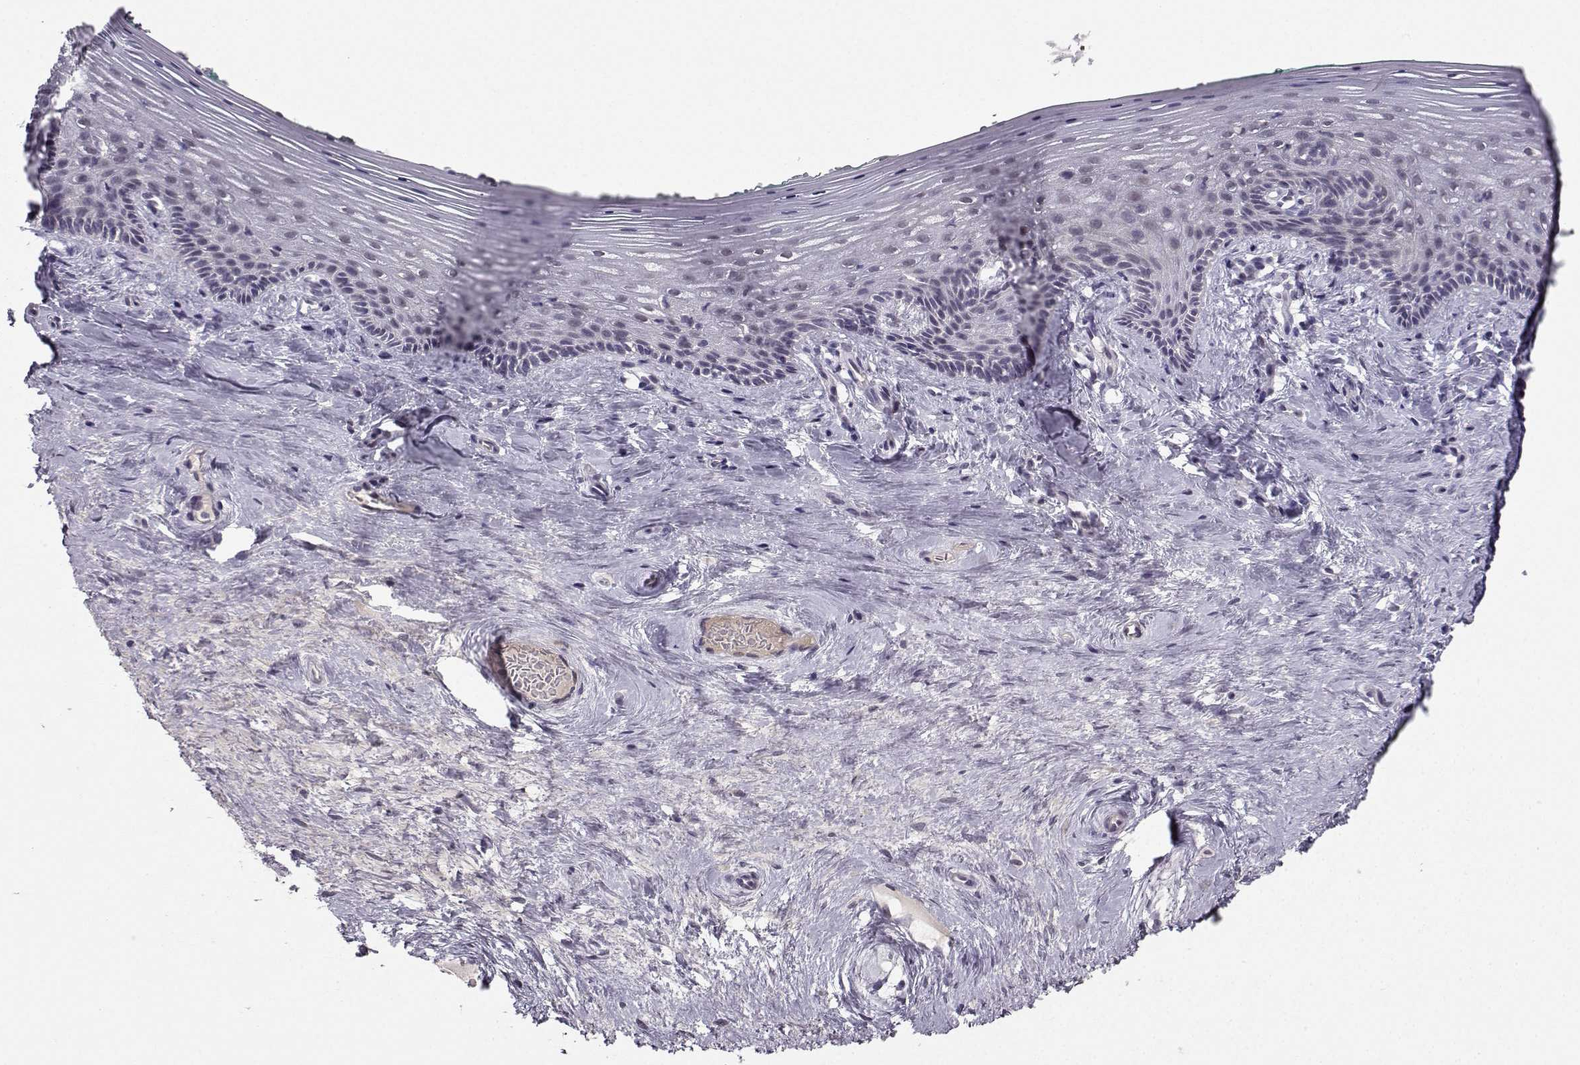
{"staining": {"intensity": "moderate", "quantity": "<25%", "location": "cytoplasmic/membranous"}, "tissue": "vagina", "cell_type": "Squamous epithelial cells", "image_type": "normal", "snomed": [{"axis": "morphology", "description": "Normal tissue, NOS"}, {"axis": "topography", "description": "Vagina"}], "caption": "Moderate cytoplasmic/membranous staining for a protein is present in about <25% of squamous epithelial cells of benign vagina using immunohistochemistry (IHC).", "gene": "NQO1", "patient": {"sex": "female", "age": 45}}